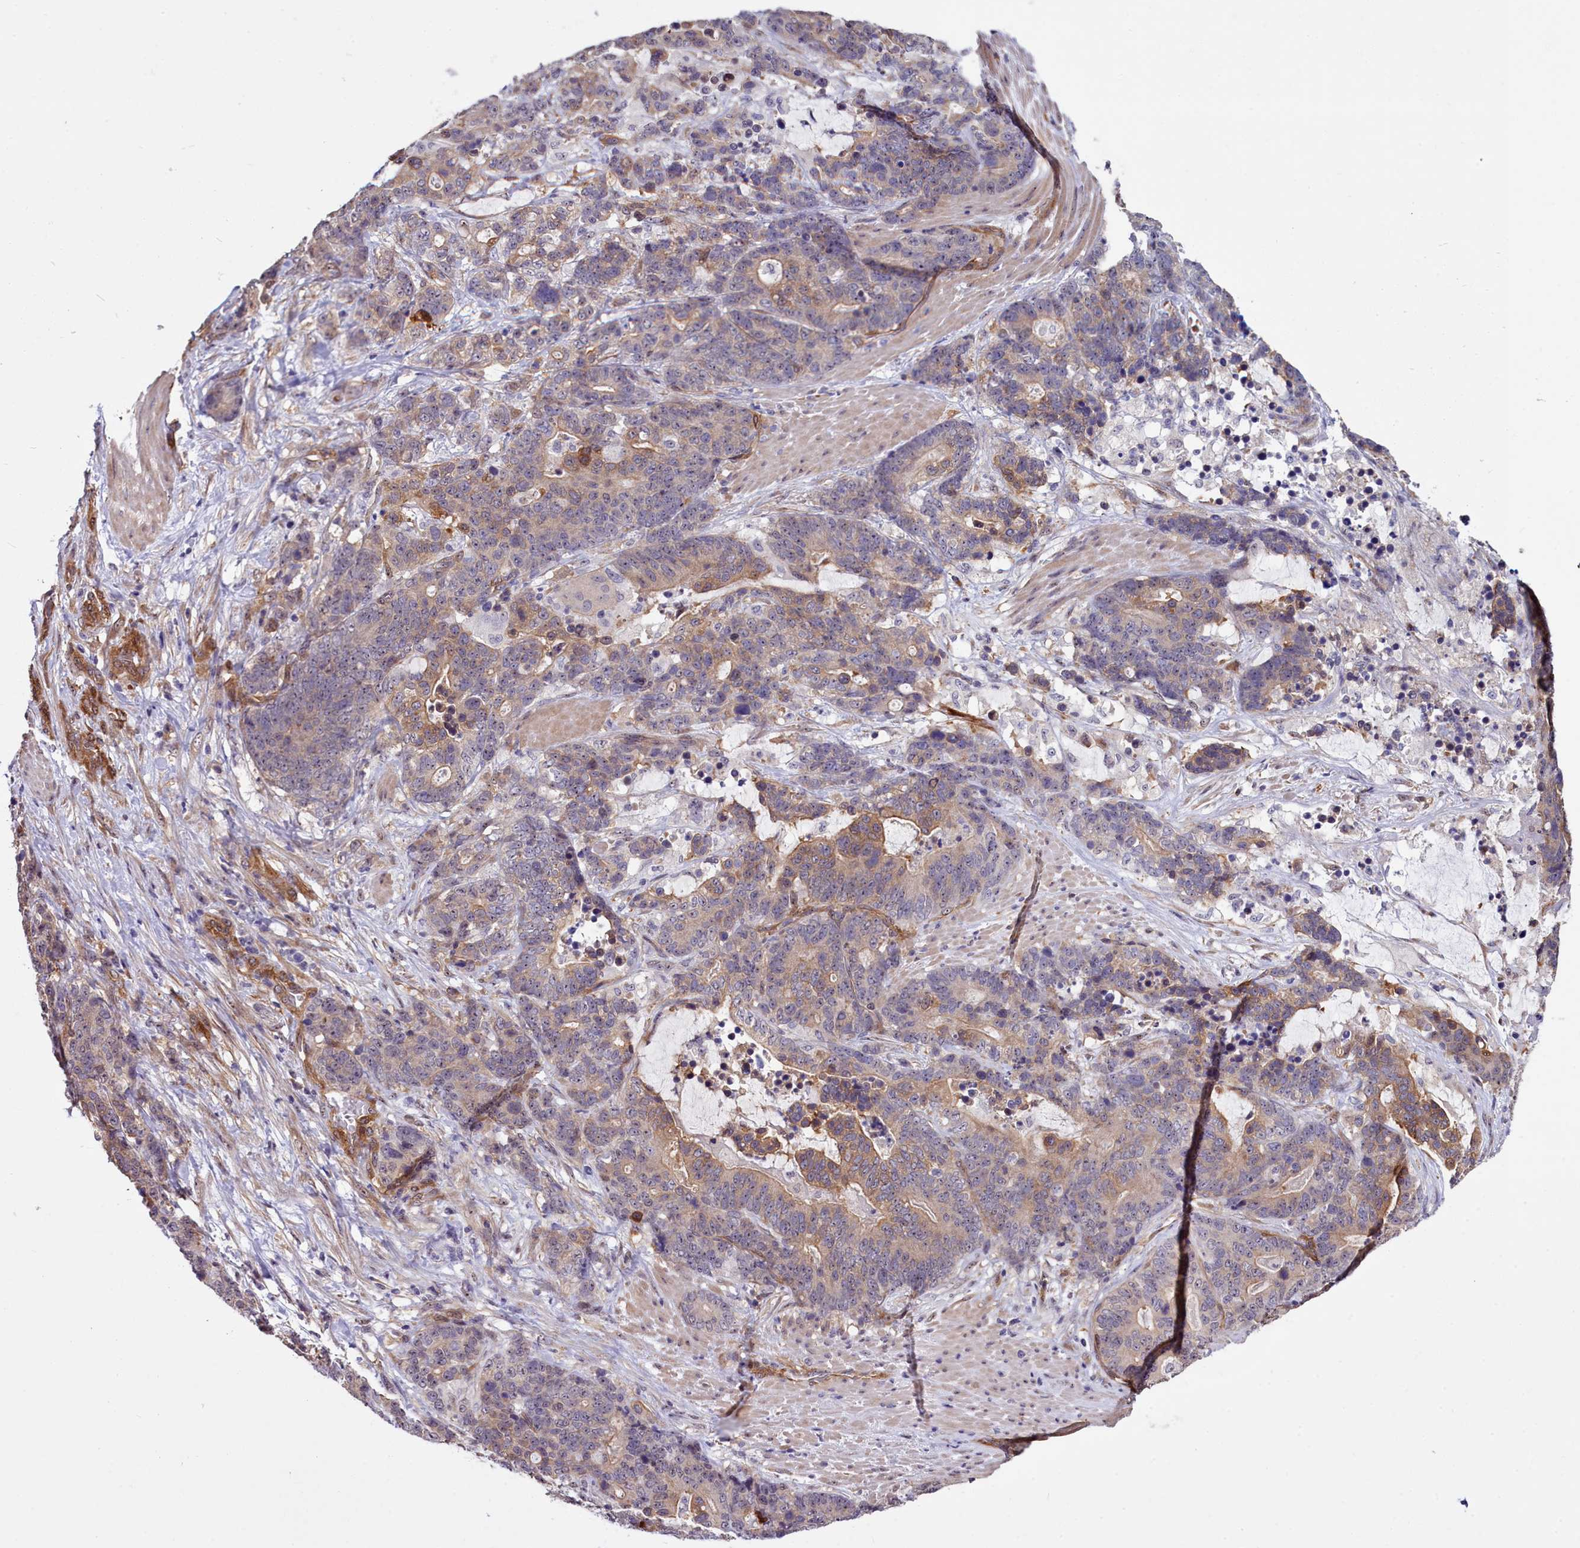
{"staining": {"intensity": "weak", "quantity": "25%-75%", "location": "cytoplasmic/membranous"}, "tissue": "stomach cancer", "cell_type": "Tumor cells", "image_type": "cancer", "snomed": [{"axis": "morphology", "description": "Adenocarcinoma, NOS"}, {"axis": "topography", "description": "Stomach"}], "caption": "Immunohistochemistry image of stomach adenocarcinoma stained for a protein (brown), which reveals low levels of weak cytoplasmic/membranous staining in approximately 25%-75% of tumor cells.", "gene": "BCAR1", "patient": {"sex": "female", "age": 76}}